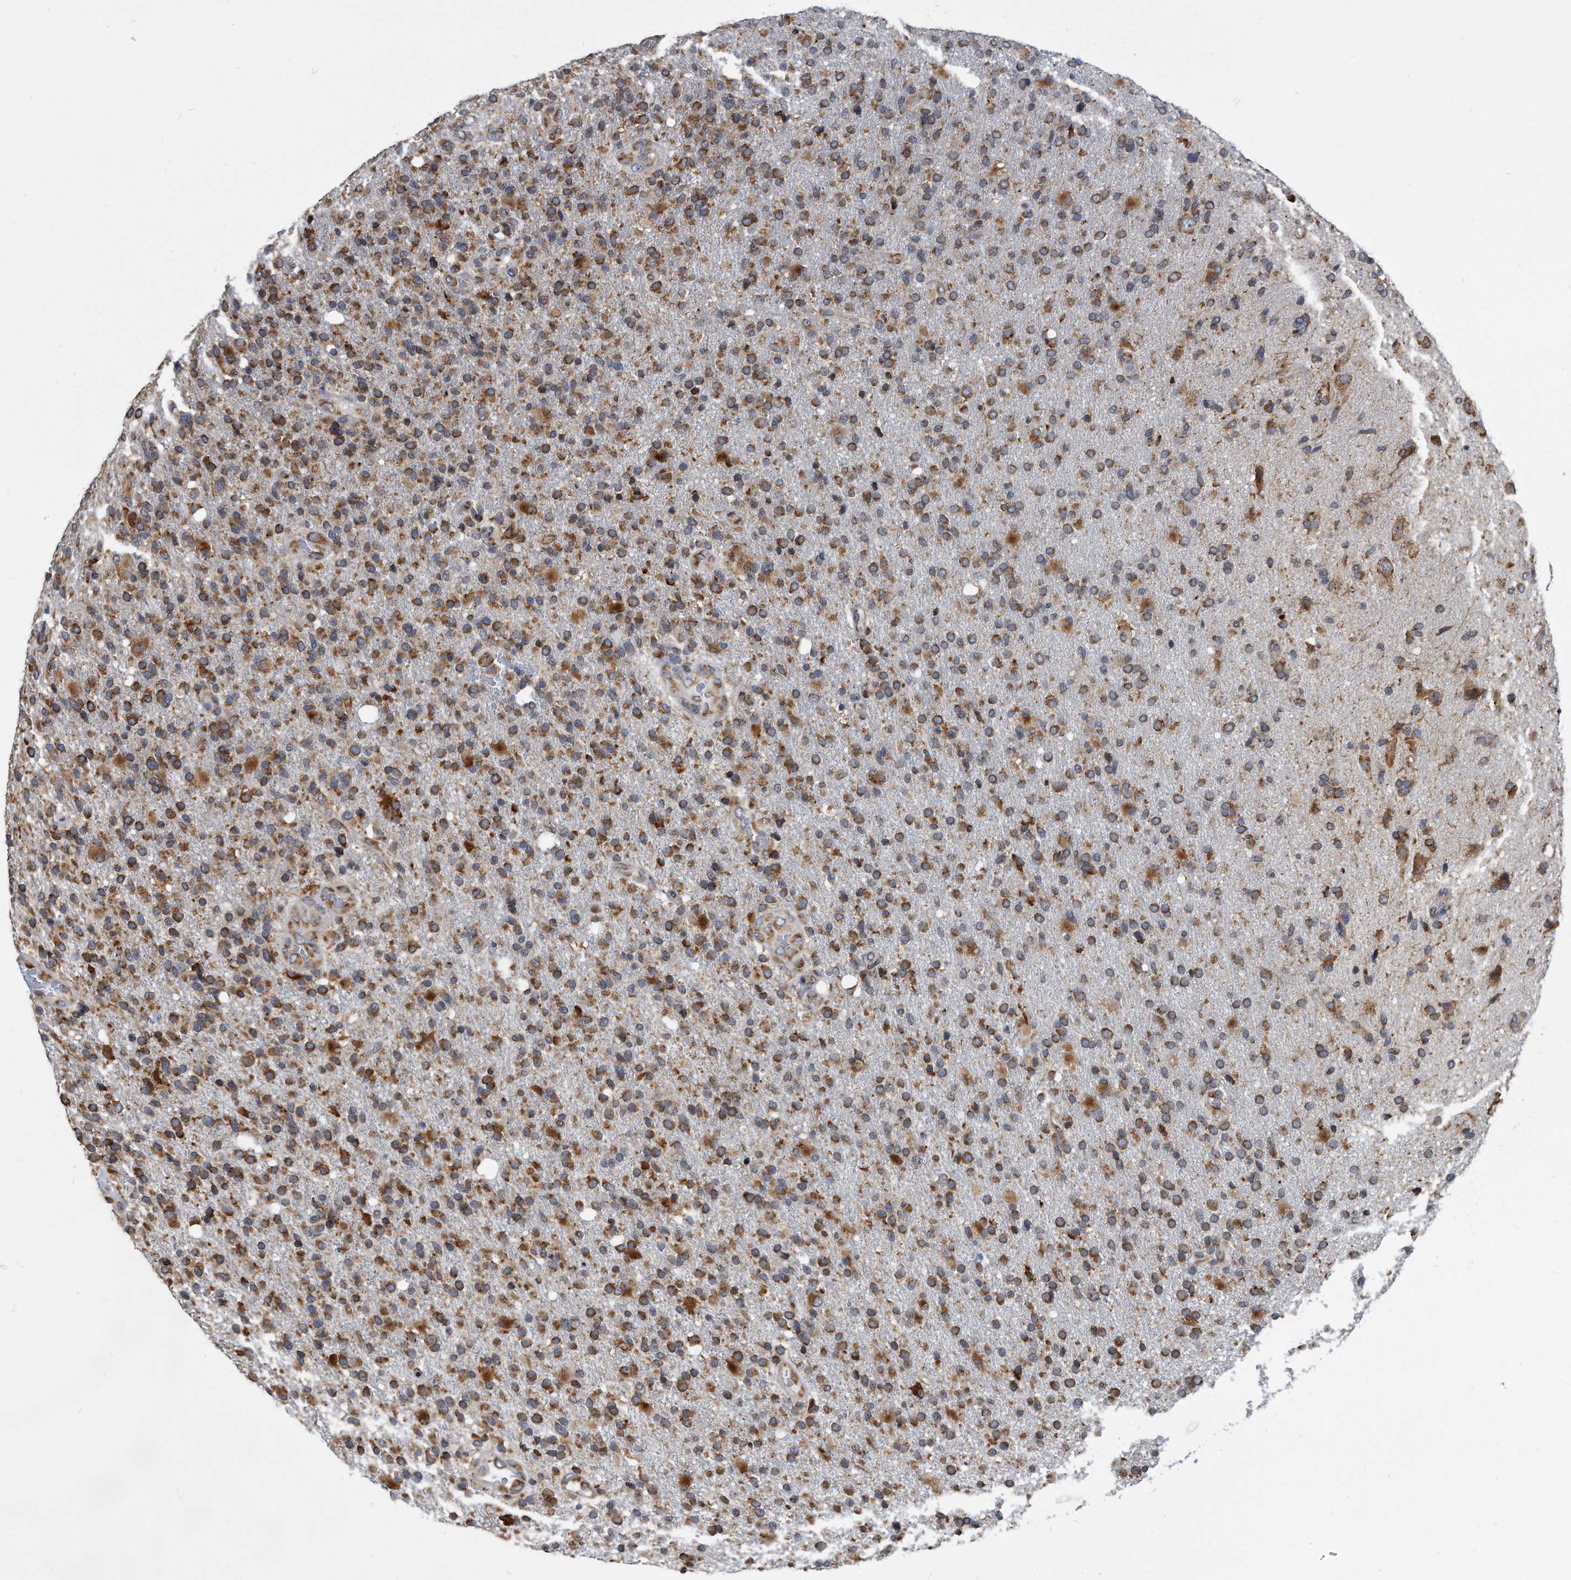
{"staining": {"intensity": "strong", "quantity": ">75%", "location": "cytoplasmic/membranous"}, "tissue": "glioma", "cell_type": "Tumor cells", "image_type": "cancer", "snomed": [{"axis": "morphology", "description": "Glioma, malignant, High grade"}, {"axis": "topography", "description": "Brain"}], "caption": "The photomicrograph shows immunohistochemical staining of glioma. There is strong cytoplasmic/membranous positivity is identified in approximately >75% of tumor cells.", "gene": "CCDC47", "patient": {"sex": "male", "age": 72}}